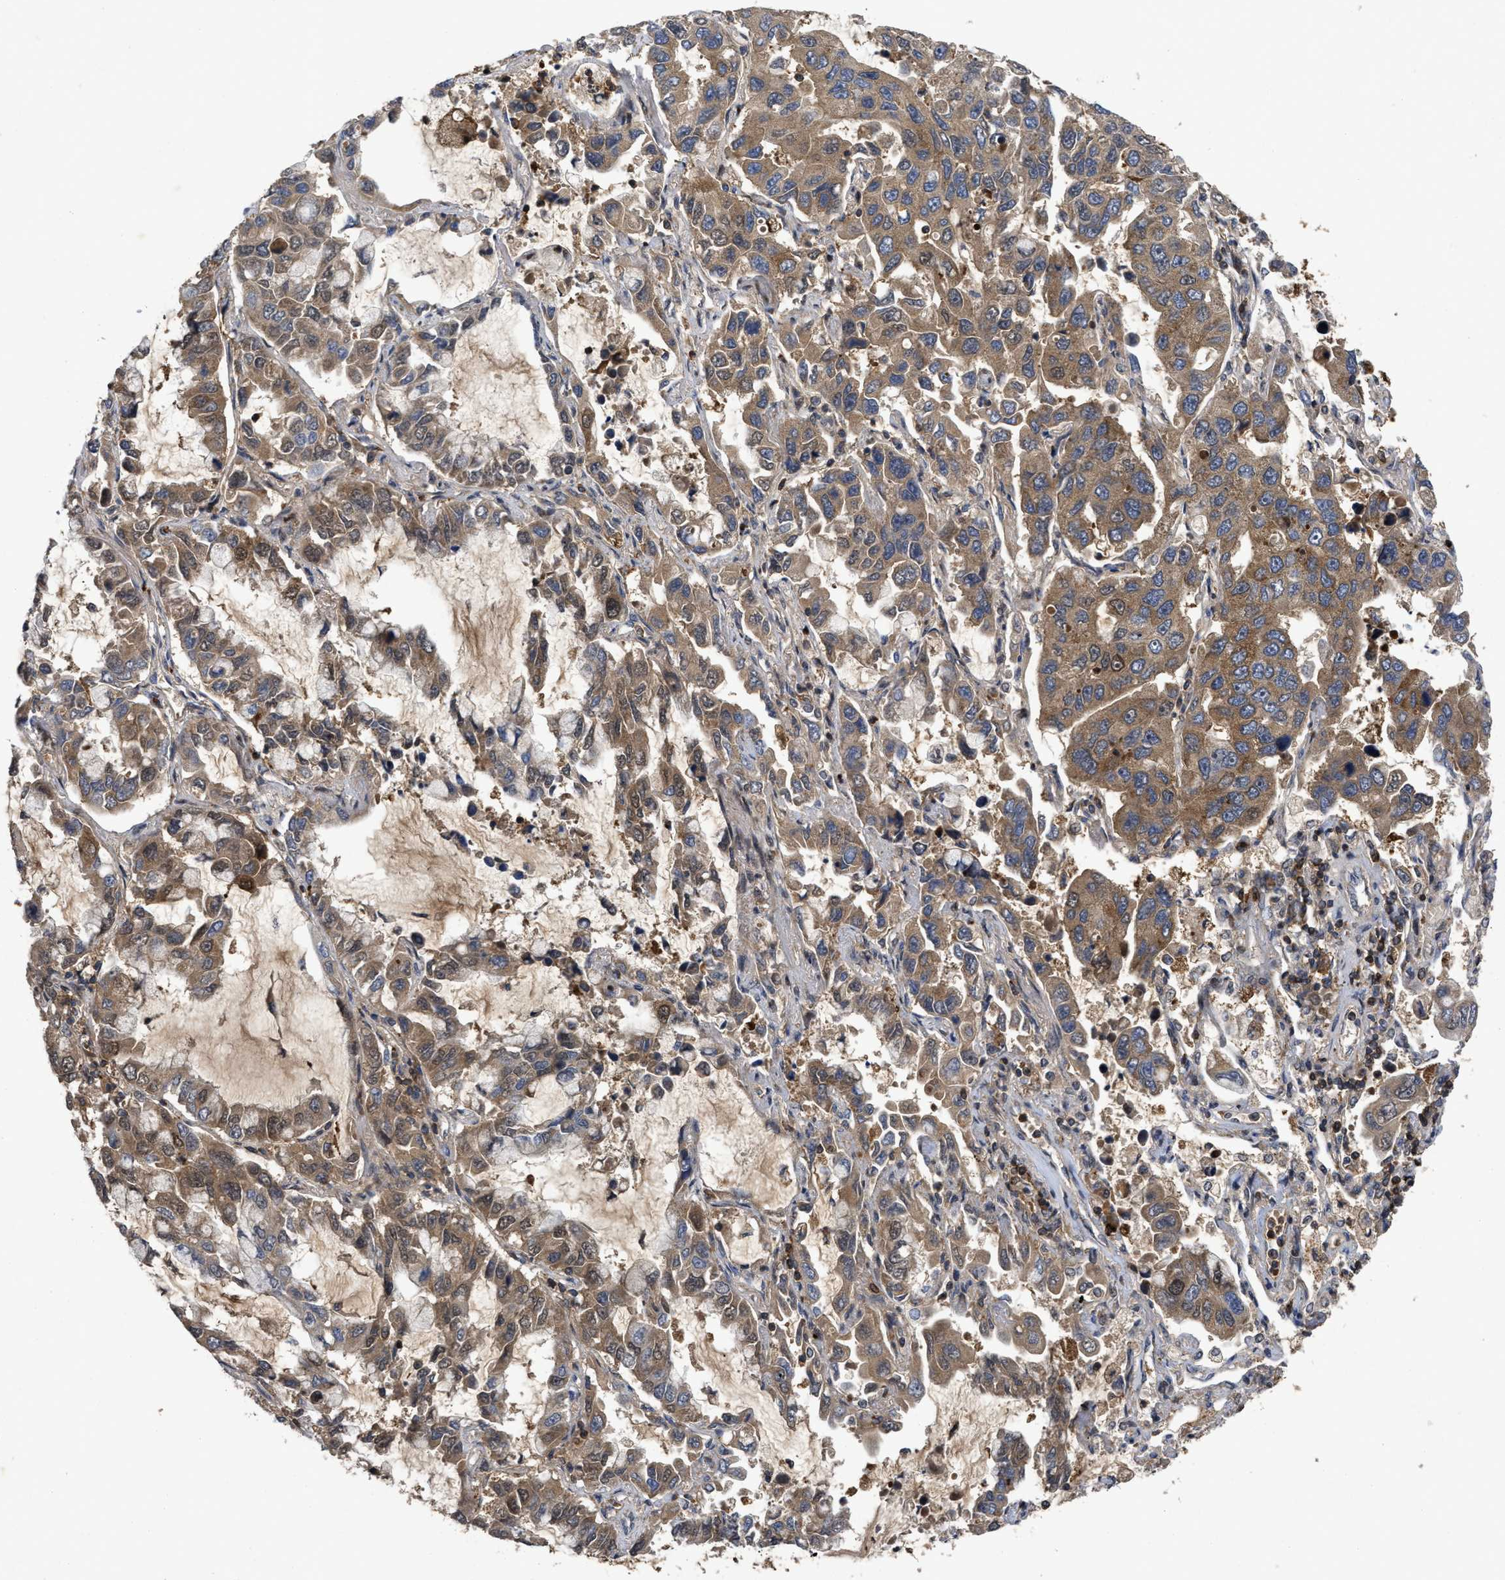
{"staining": {"intensity": "moderate", "quantity": ">75%", "location": "cytoplasmic/membranous"}, "tissue": "lung cancer", "cell_type": "Tumor cells", "image_type": "cancer", "snomed": [{"axis": "morphology", "description": "Adenocarcinoma, NOS"}, {"axis": "topography", "description": "Lung"}], "caption": "The micrograph exhibits staining of lung cancer (adenocarcinoma), revealing moderate cytoplasmic/membranous protein expression (brown color) within tumor cells.", "gene": "CBR3", "patient": {"sex": "male", "age": 64}}